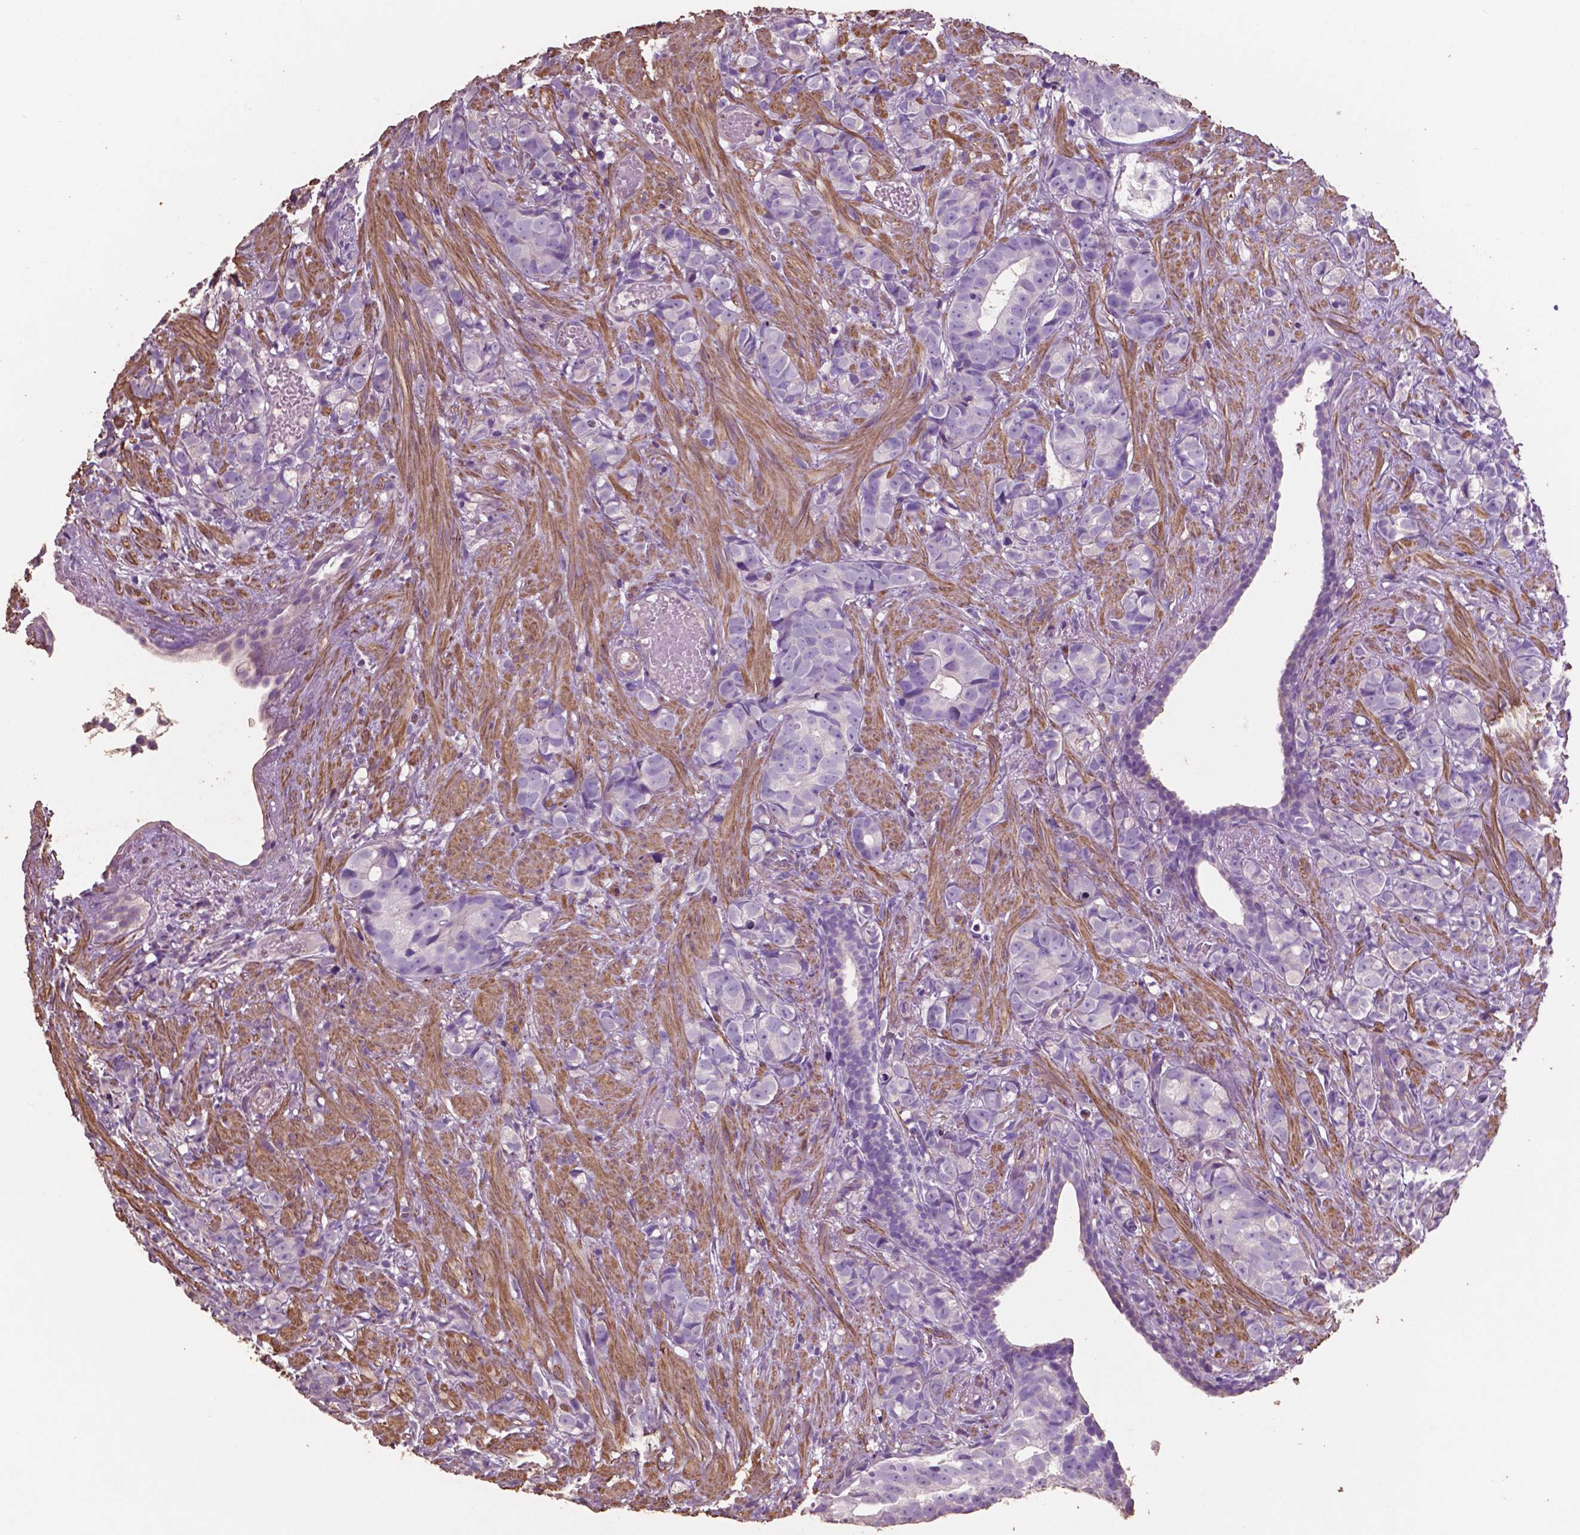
{"staining": {"intensity": "negative", "quantity": "none", "location": "none"}, "tissue": "prostate cancer", "cell_type": "Tumor cells", "image_type": "cancer", "snomed": [{"axis": "morphology", "description": "Adenocarcinoma, High grade"}, {"axis": "topography", "description": "Prostate"}], "caption": "The IHC micrograph has no significant expression in tumor cells of prostate cancer (high-grade adenocarcinoma) tissue. (DAB (3,3'-diaminobenzidine) immunohistochemistry (IHC) with hematoxylin counter stain).", "gene": "COMMD4", "patient": {"sex": "male", "age": 81}}